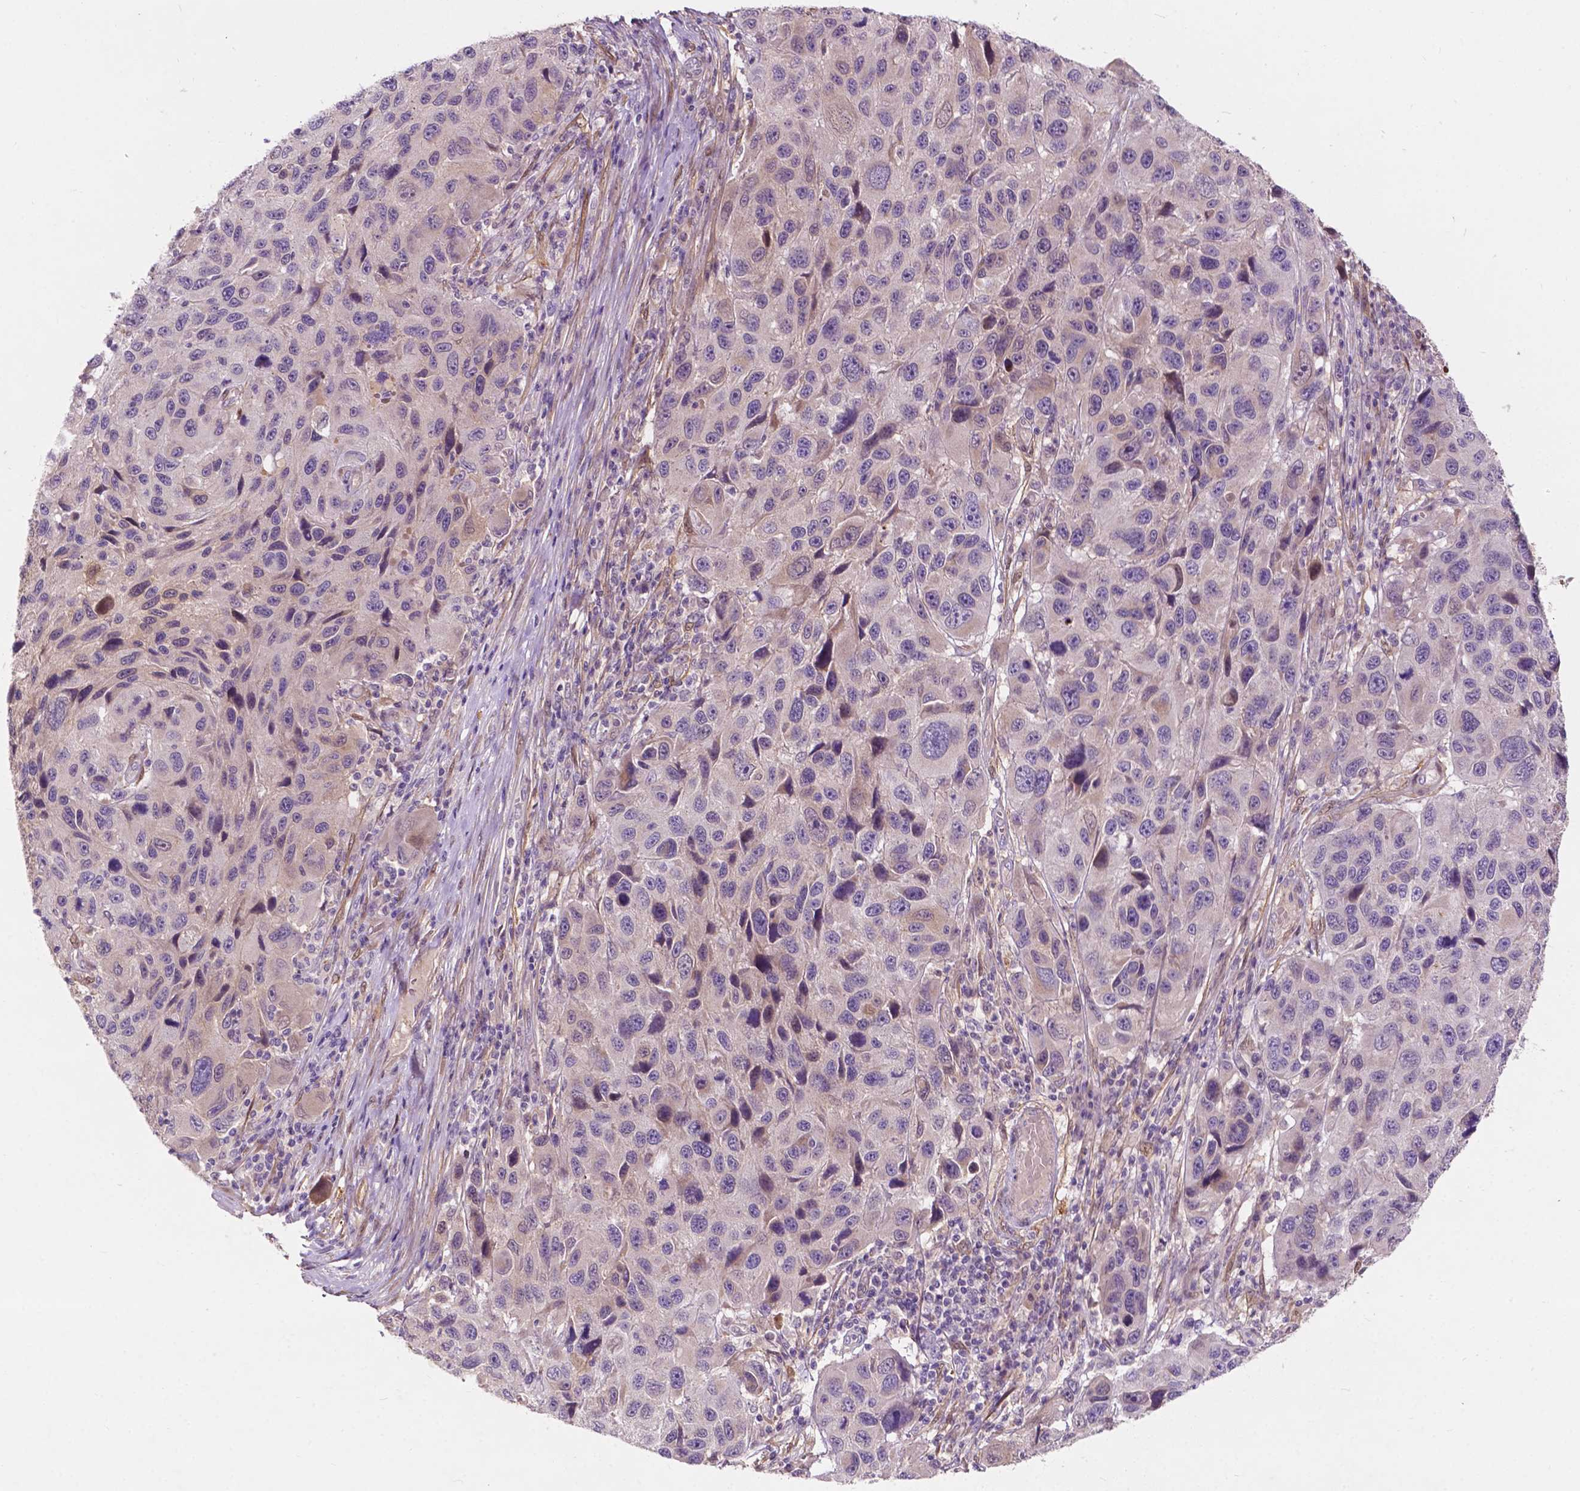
{"staining": {"intensity": "negative", "quantity": "none", "location": "none"}, "tissue": "melanoma", "cell_type": "Tumor cells", "image_type": "cancer", "snomed": [{"axis": "morphology", "description": "Malignant melanoma, NOS"}, {"axis": "topography", "description": "Skin"}], "caption": "Human melanoma stained for a protein using IHC shows no staining in tumor cells.", "gene": "GPR37", "patient": {"sex": "male", "age": 53}}